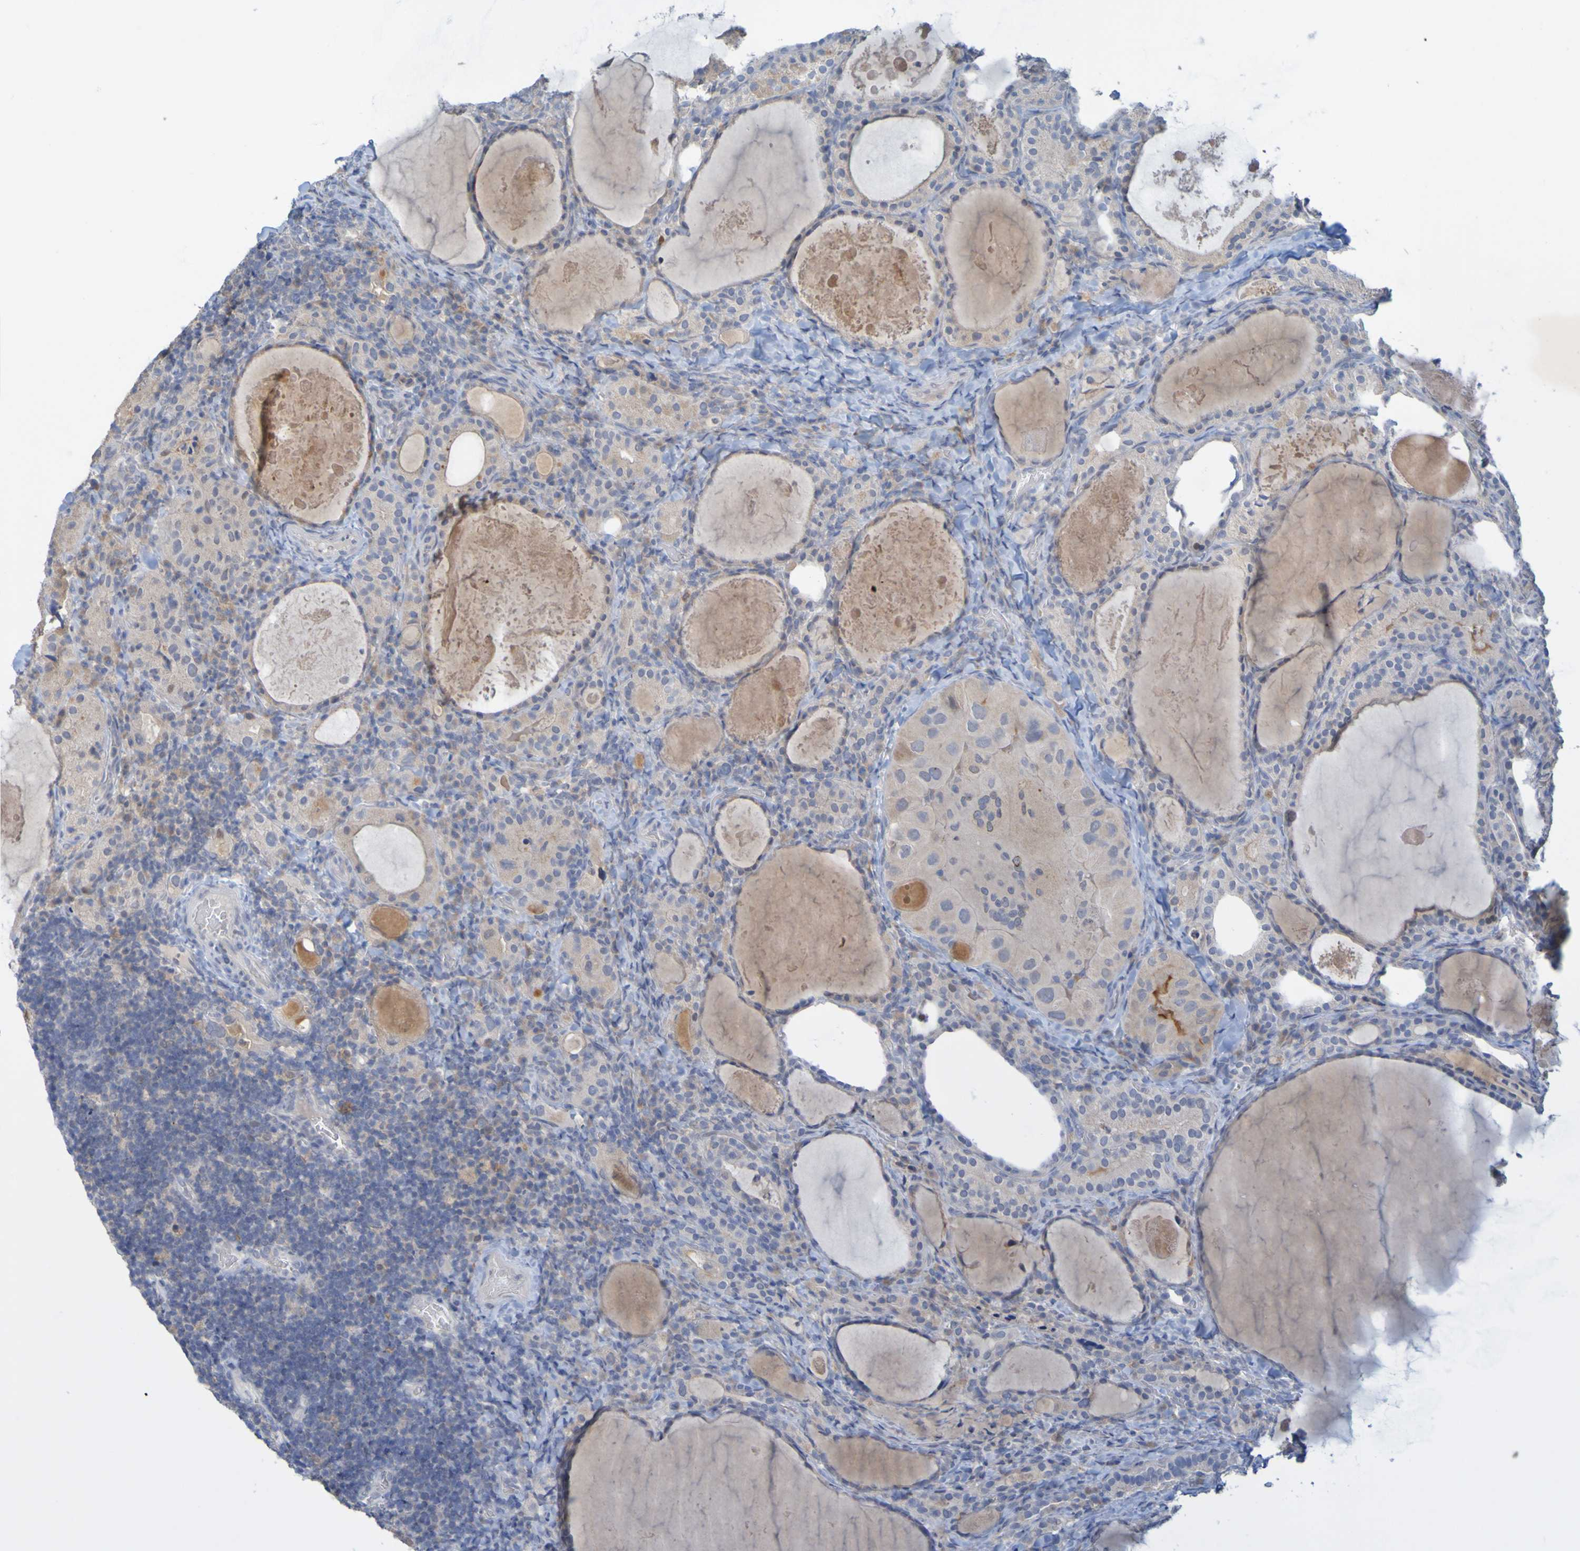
{"staining": {"intensity": "weak", "quantity": "<25%", "location": "cytoplasmic/membranous"}, "tissue": "thyroid cancer", "cell_type": "Tumor cells", "image_type": "cancer", "snomed": [{"axis": "morphology", "description": "Papillary adenocarcinoma, NOS"}, {"axis": "topography", "description": "Thyroid gland"}], "caption": "DAB (3,3'-diaminobenzidine) immunohistochemical staining of papillary adenocarcinoma (thyroid) reveals no significant positivity in tumor cells. (Brightfield microscopy of DAB immunohistochemistry (IHC) at high magnification).", "gene": "LILRB5", "patient": {"sex": "female", "age": 42}}